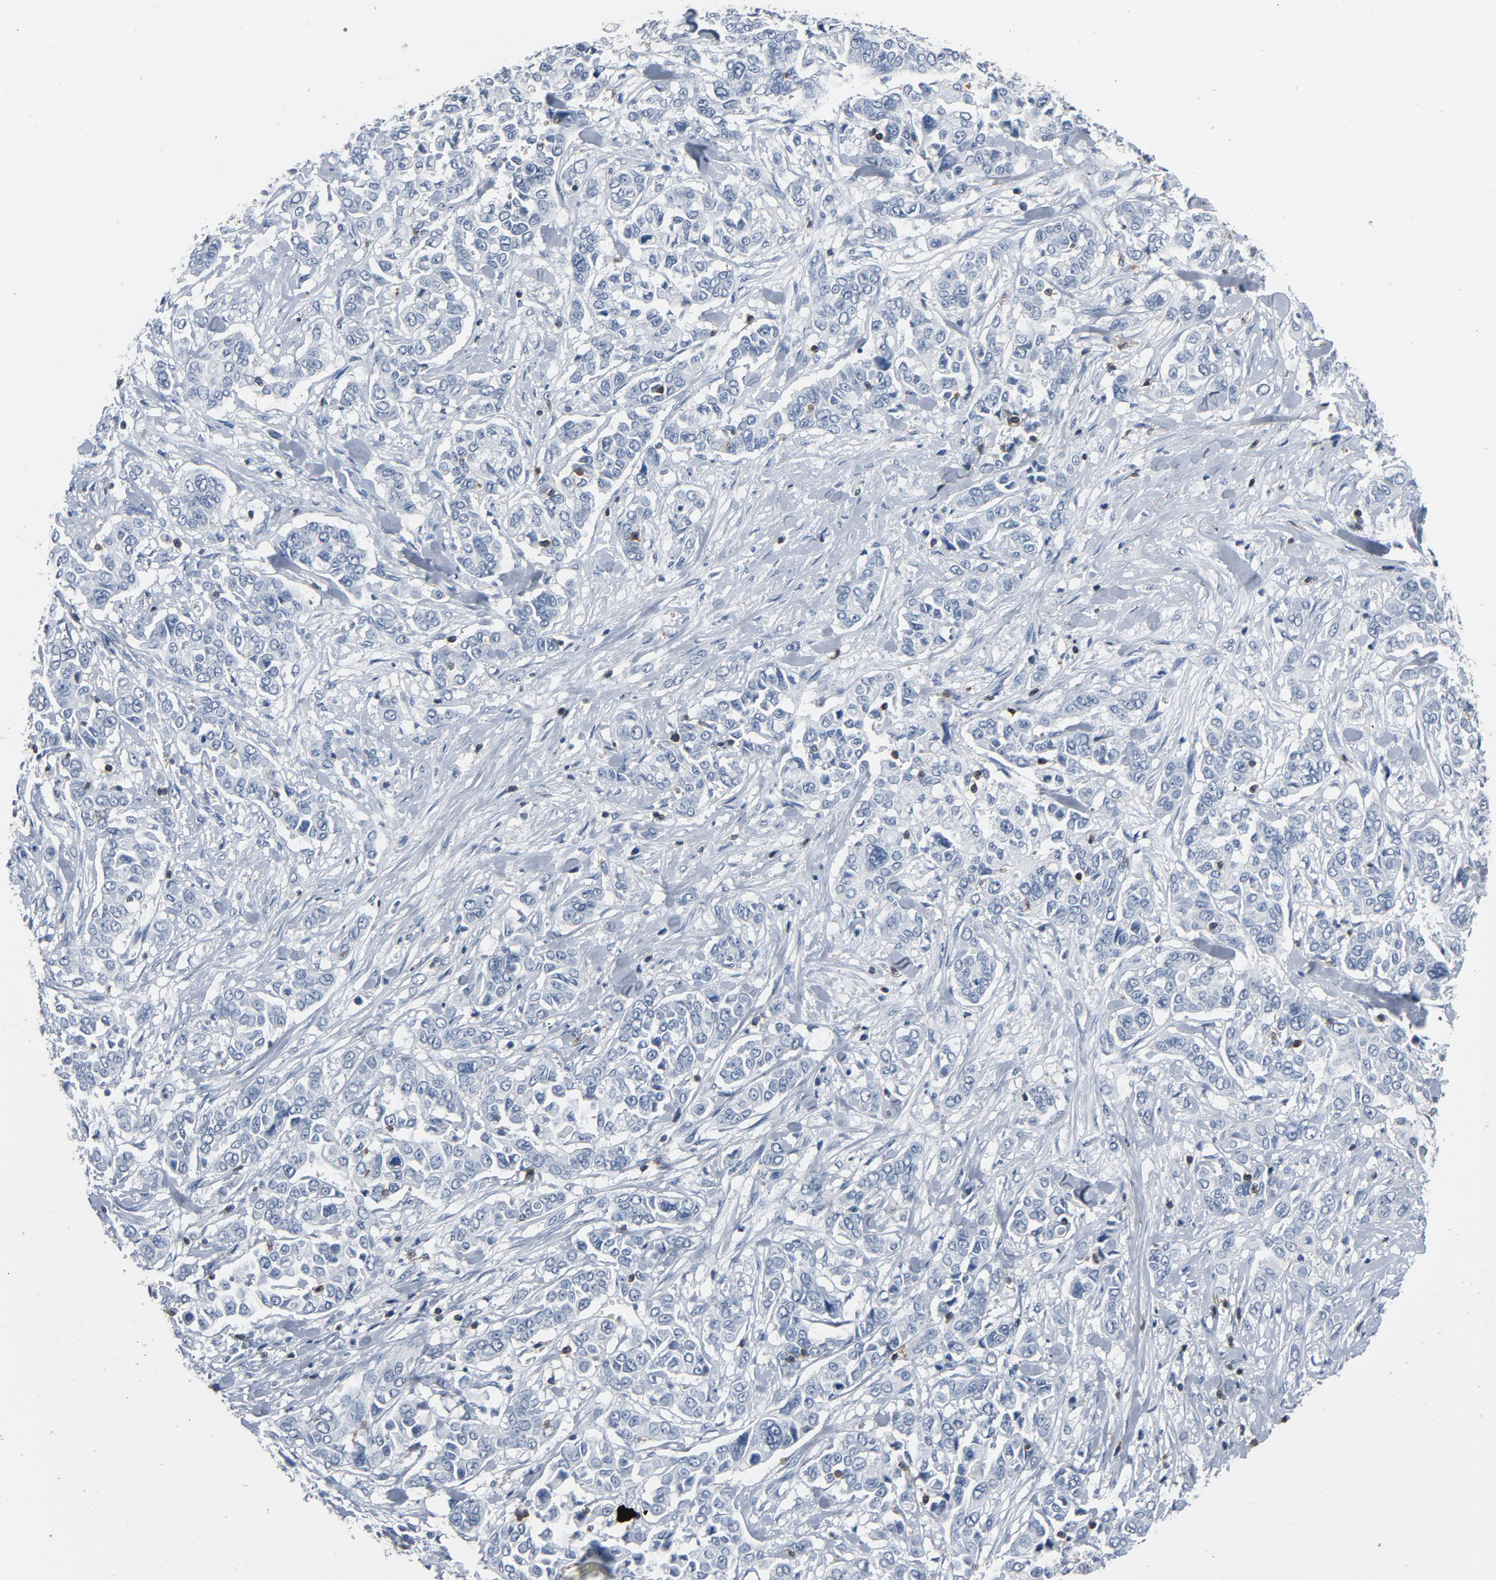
{"staining": {"intensity": "negative", "quantity": "none", "location": "none"}, "tissue": "pancreatic cancer", "cell_type": "Tumor cells", "image_type": "cancer", "snomed": [{"axis": "morphology", "description": "Adenocarcinoma, NOS"}, {"axis": "topography", "description": "Pancreas"}], "caption": "Tumor cells show no significant protein staining in adenocarcinoma (pancreatic).", "gene": "LCK", "patient": {"sex": "female", "age": 52}}